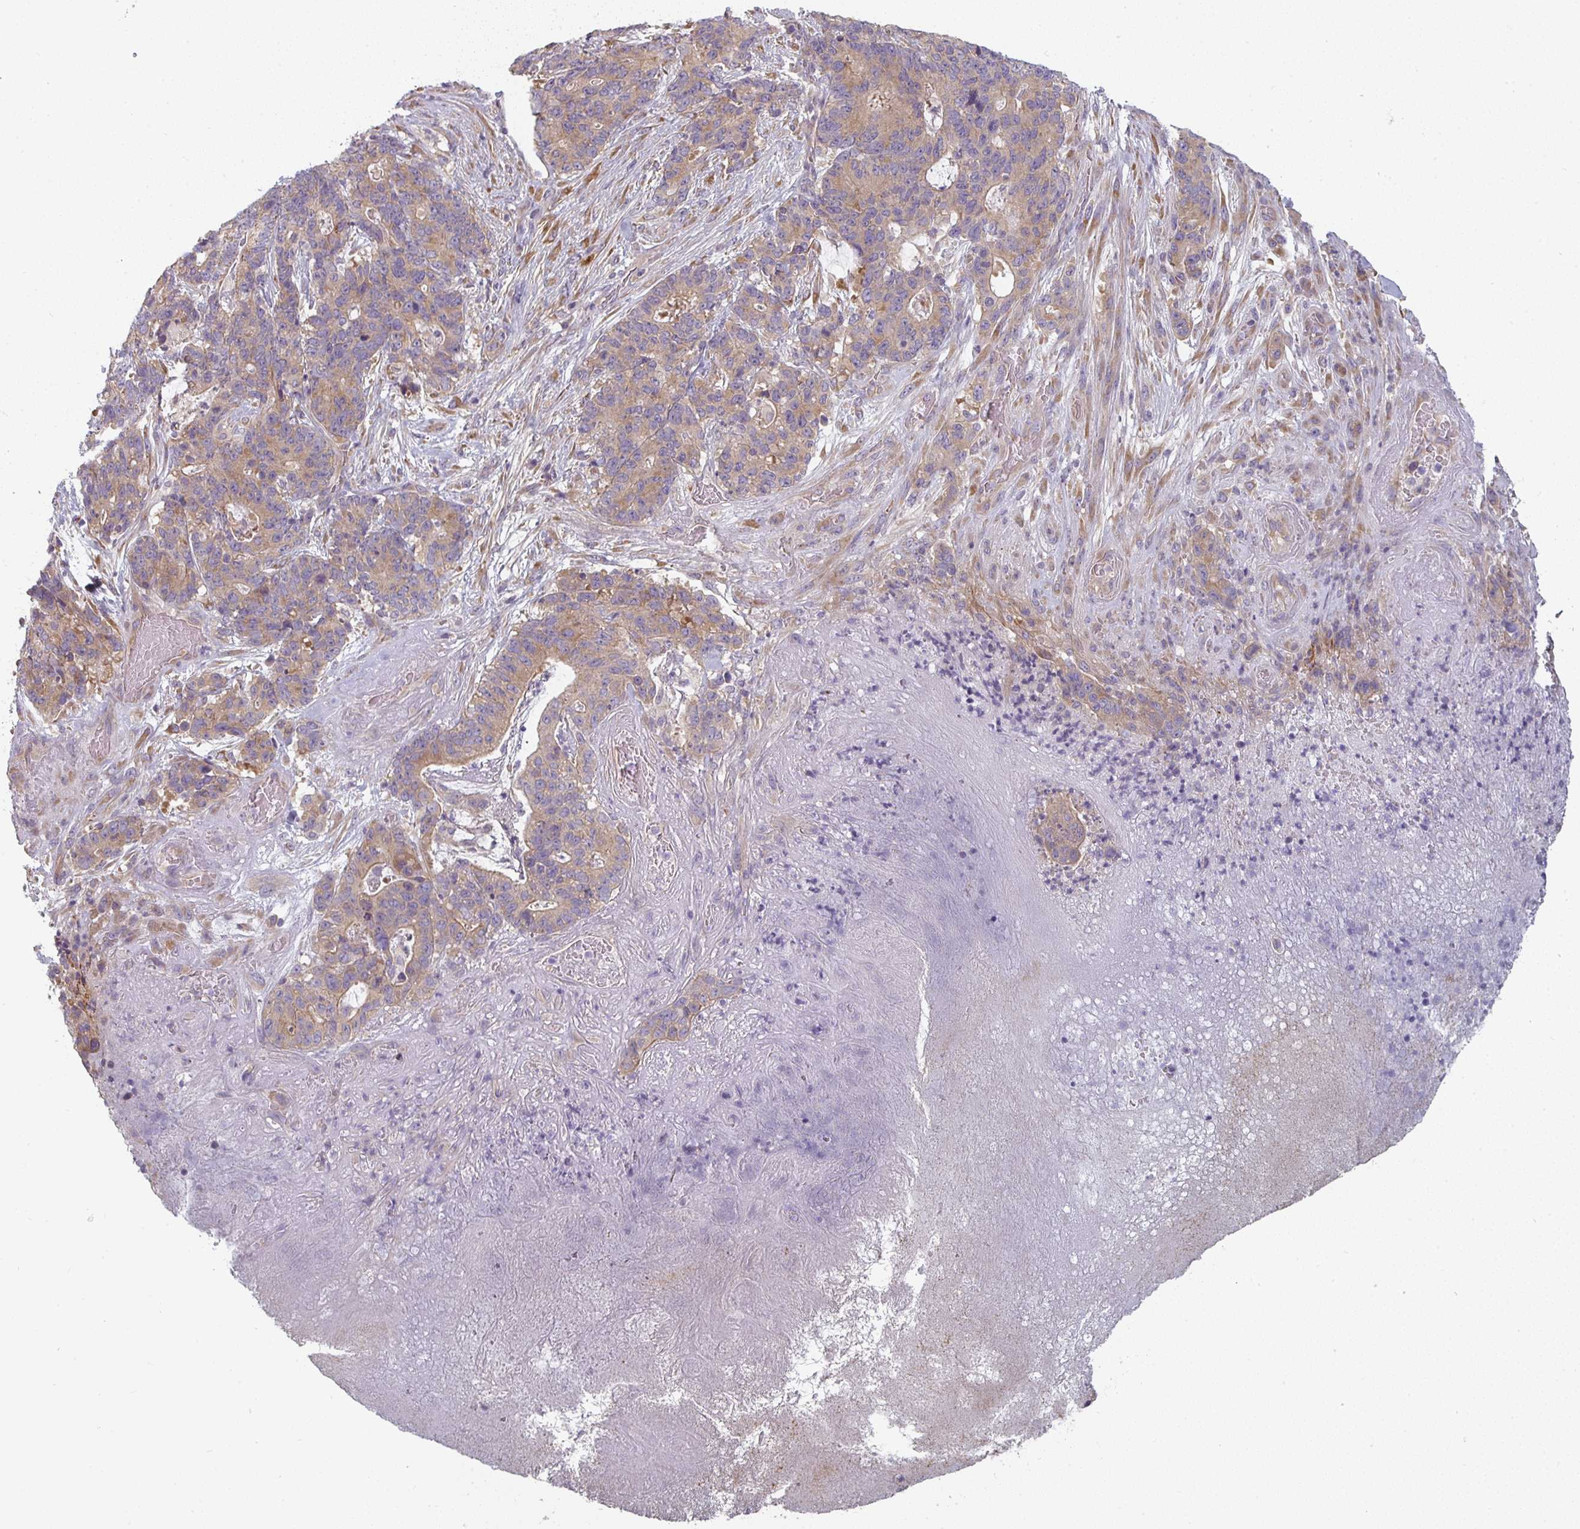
{"staining": {"intensity": "weak", "quantity": ">75%", "location": "cytoplasmic/membranous"}, "tissue": "stomach cancer", "cell_type": "Tumor cells", "image_type": "cancer", "snomed": [{"axis": "morphology", "description": "Normal tissue, NOS"}, {"axis": "morphology", "description": "Adenocarcinoma, NOS"}, {"axis": "topography", "description": "Stomach"}], "caption": "An image of stomach cancer stained for a protein shows weak cytoplasmic/membranous brown staining in tumor cells.", "gene": "CTHRC1", "patient": {"sex": "female", "age": 64}}